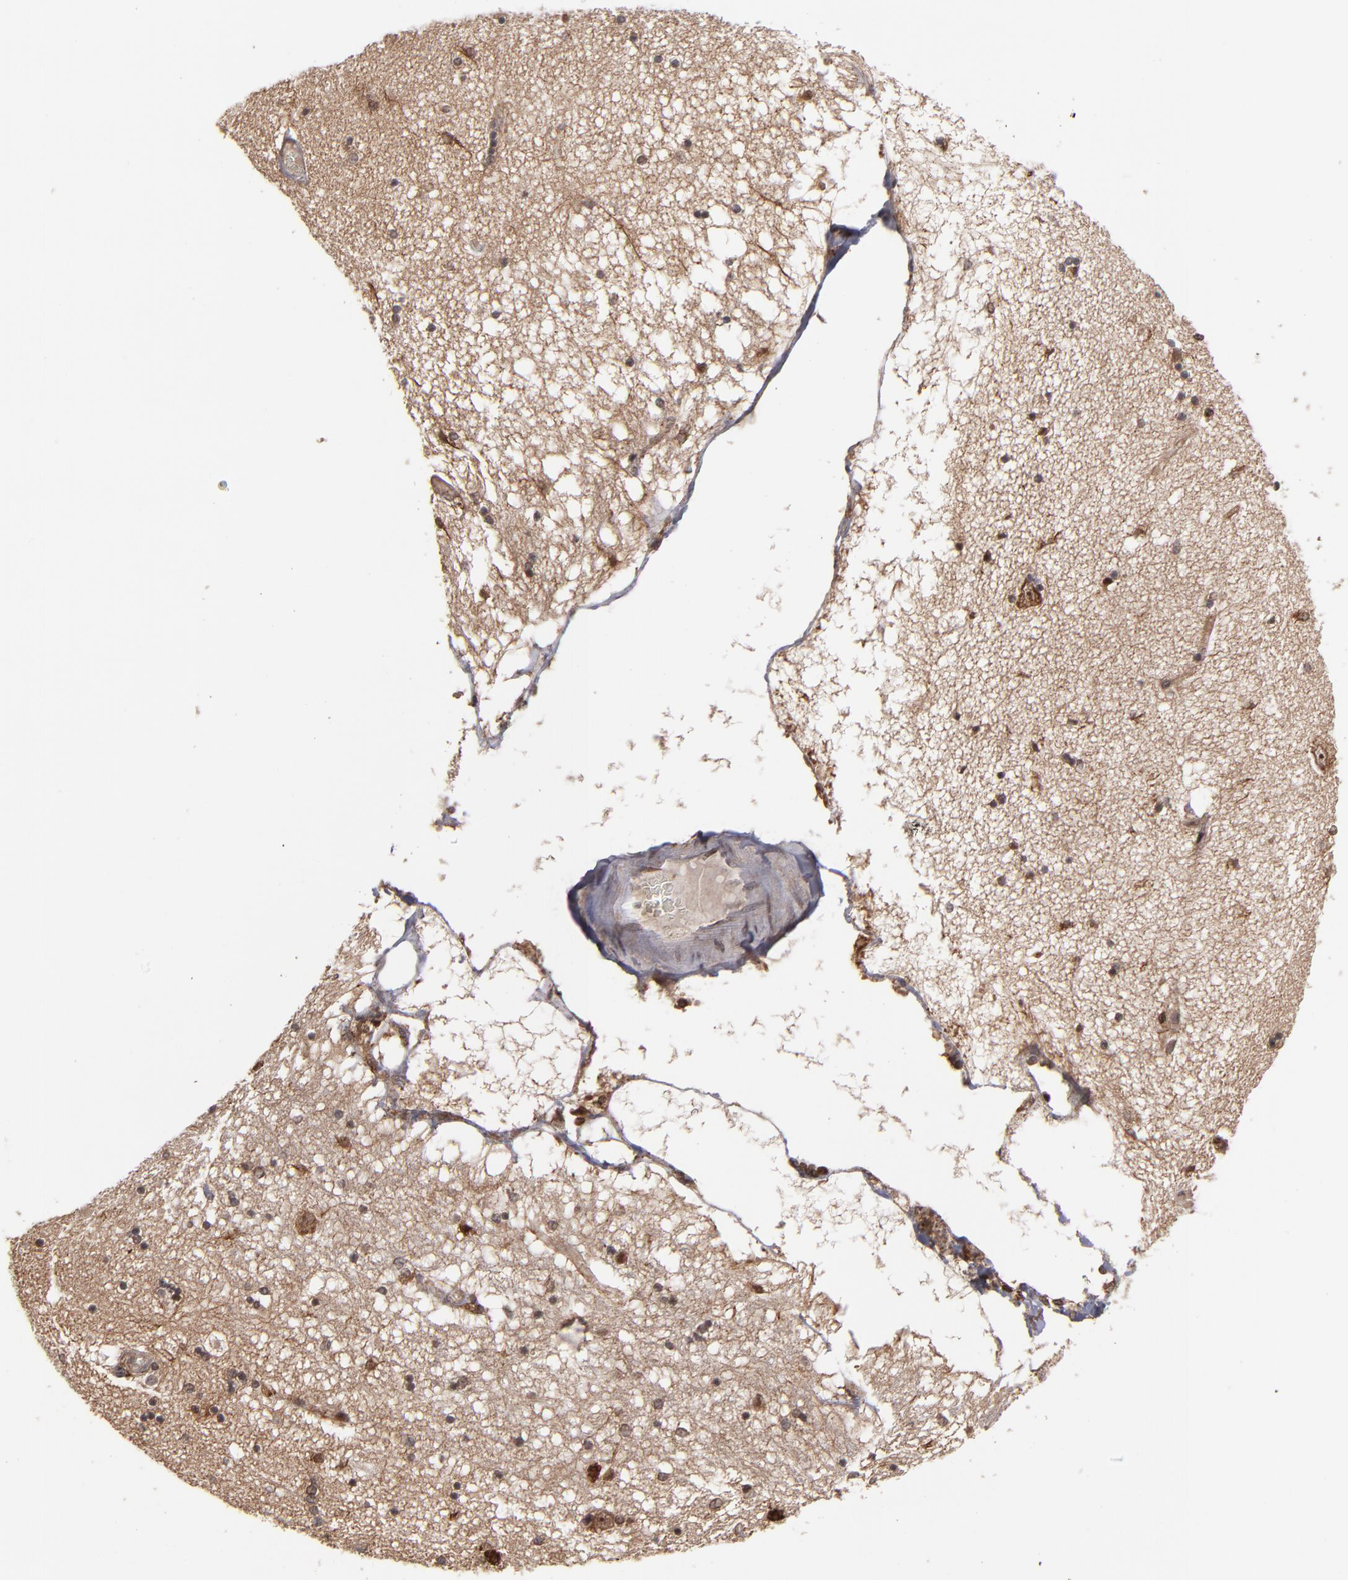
{"staining": {"intensity": "weak", "quantity": "25%-75%", "location": "cytoplasmic/membranous"}, "tissue": "hippocampus", "cell_type": "Glial cells", "image_type": "normal", "snomed": [{"axis": "morphology", "description": "Normal tissue, NOS"}, {"axis": "topography", "description": "Hippocampus"}], "caption": "DAB immunohistochemical staining of benign hippocampus exhibits weak cytoplasmic/membranous protein expression in about 25%-75% of glial cells.", "gene": "RGS6", "patient": {"sex": "female", "age": 54}}